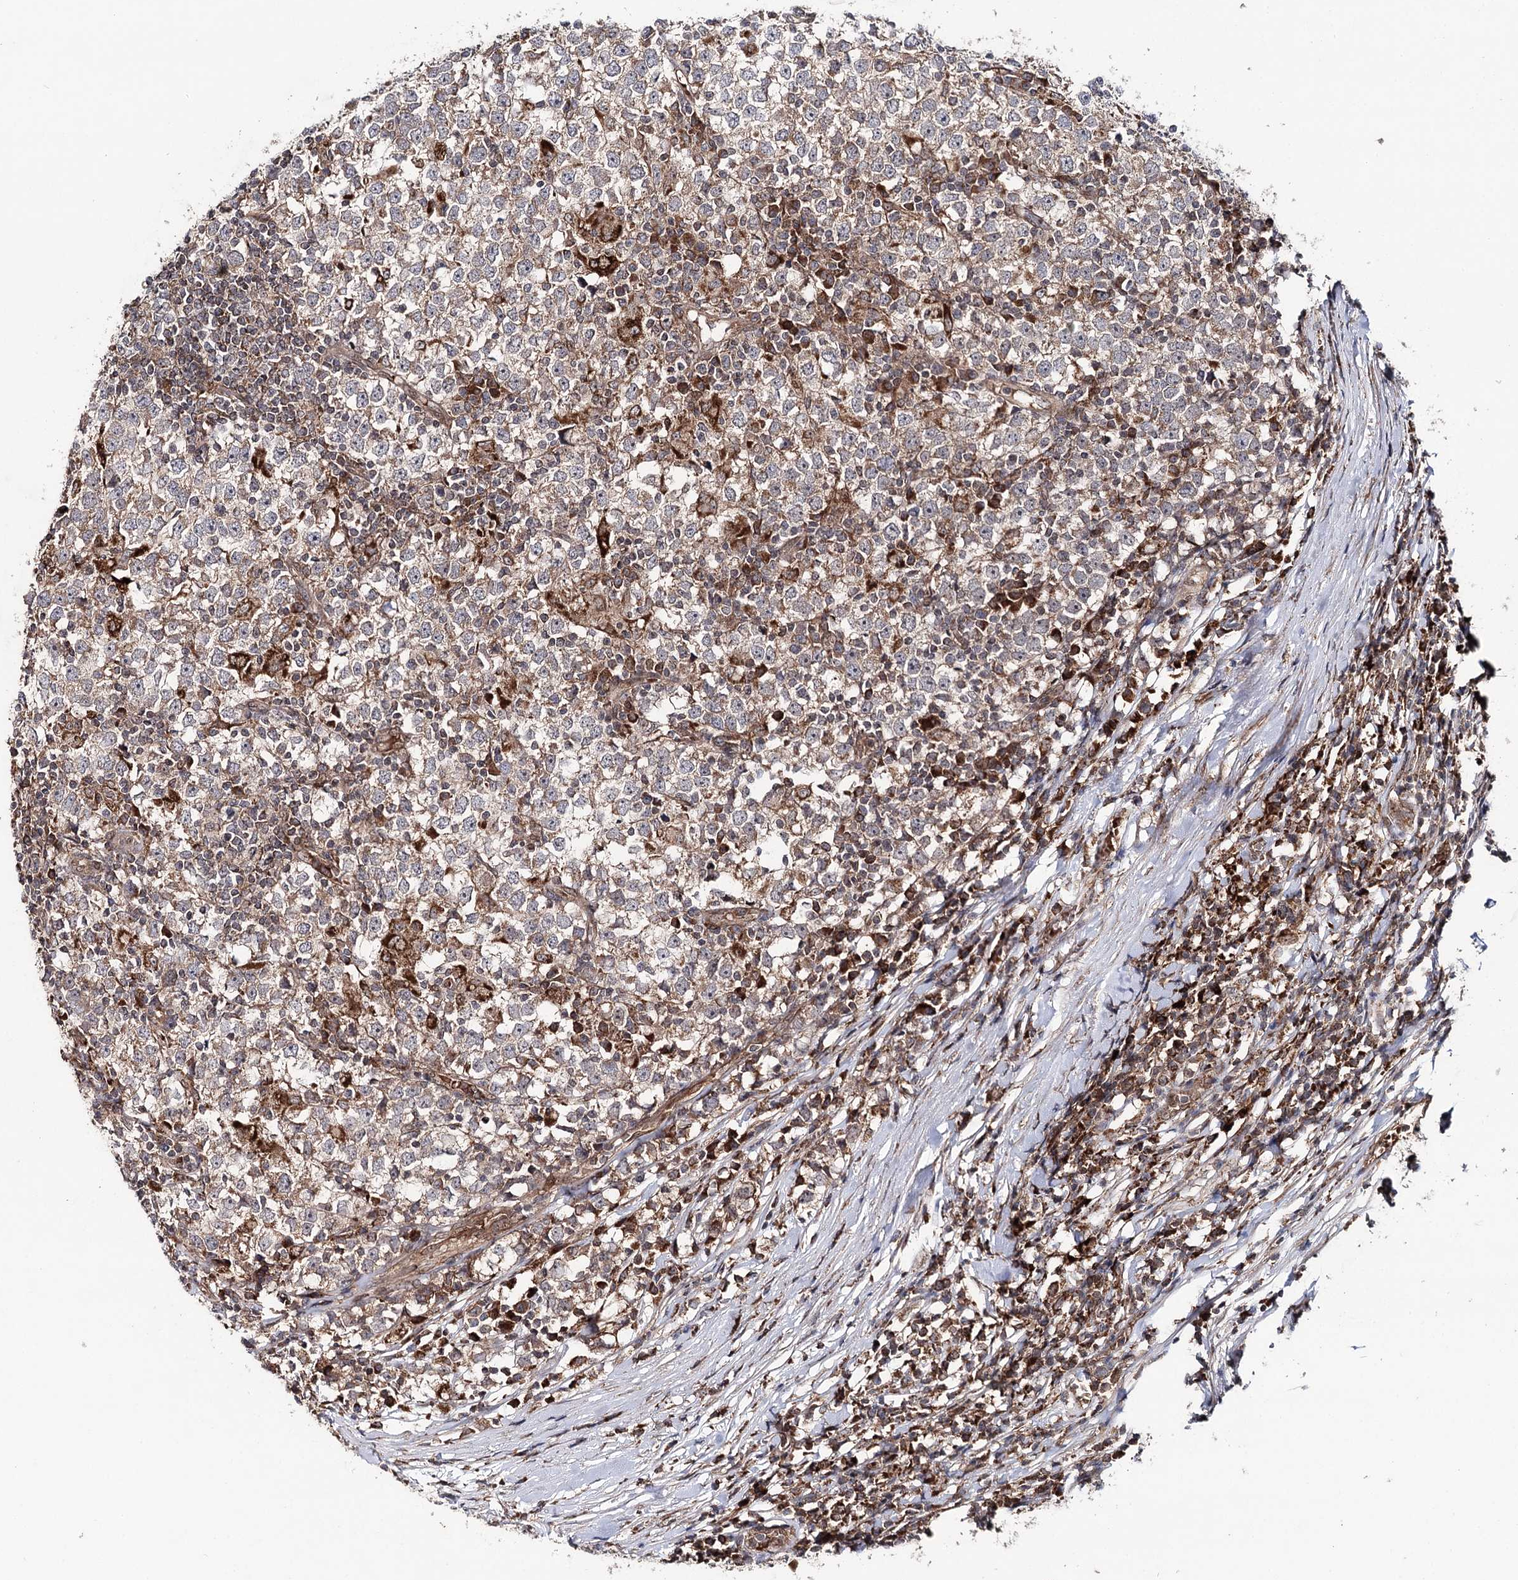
{"staining": {"intensity": "weak", "quantity": "25%-75%", "location": "cytoplasmic/membranous"}, "tissue": "testis cancer", "cell_type": "Tumor cells", "image_type": "cancer", "snomed": [{"axis": "morphology", "description": "Seminoma, NOS"}, {"axis": "topography", "description": "Testis"}], "caption": "Immunohistochemistry (IHC) (DAB (3,3'-diaminobenzidine)) staining of human testis seminoma demonstrates weak cytoplasmic/membranous protein positivity in about 25%-75% of tumor cells.", "gene": "MSANTD2", "patient": {"sex": "male", "age": 65}}